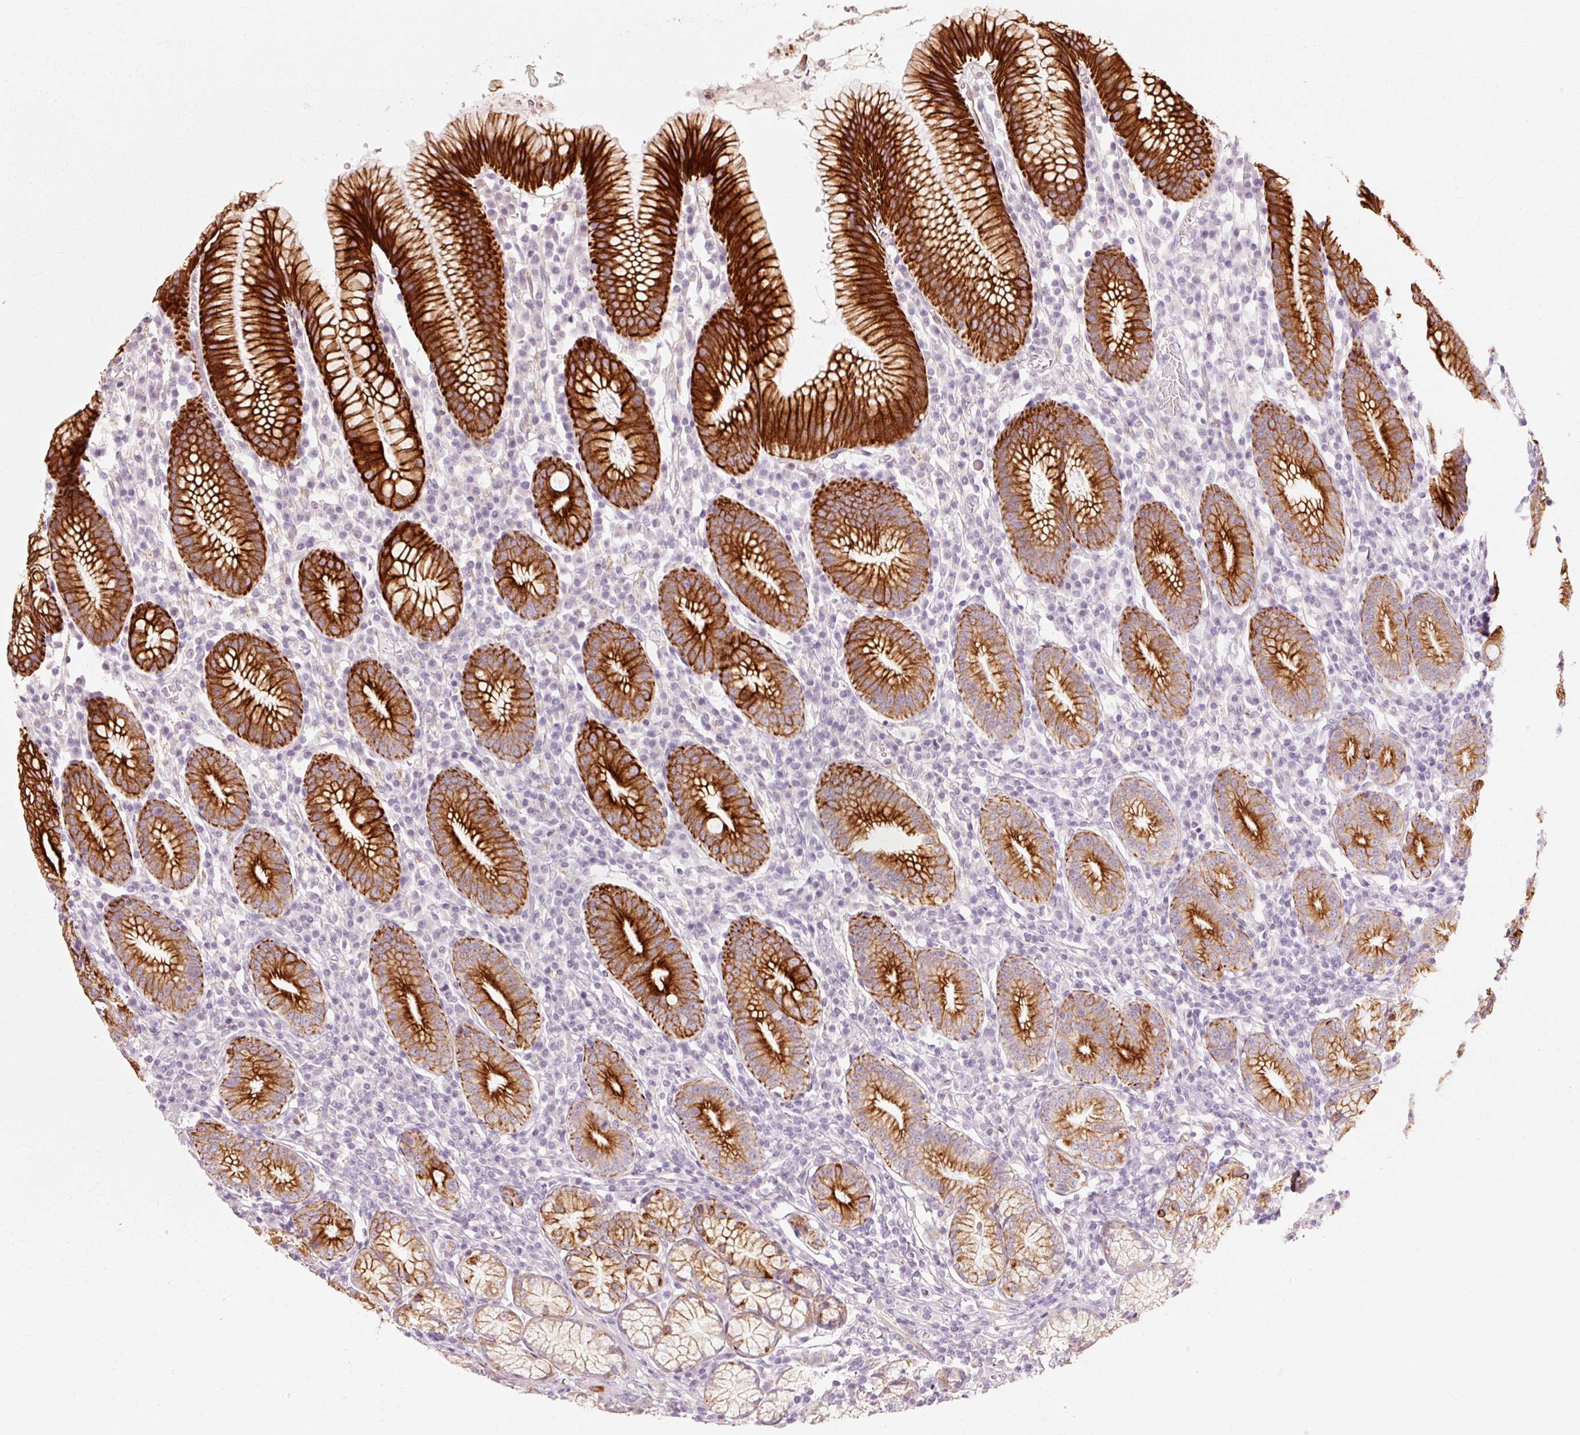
{"staining": {"intensity": "strong", "quantity": "25%-75%", "location": "cytoplasmic/membranous"}, "tissue": "stomach", "cell_type": "Glandular cells", "image_type": "normal", "snomed": [{"axis": "morphology", "description": "Normal tissue, NOS"}, {"axis": "topography", "description": "Stomach"}], "caption": "Protein staining of normal stomach reveals strong cytoplasmic/membranous staining in about 25%-75% of glandular cells. The protein of interest is shown in brown color, while the nuclei are stained blue.", "gene": "TRIM73", "patient": {"sex": "male", "age": 55}}